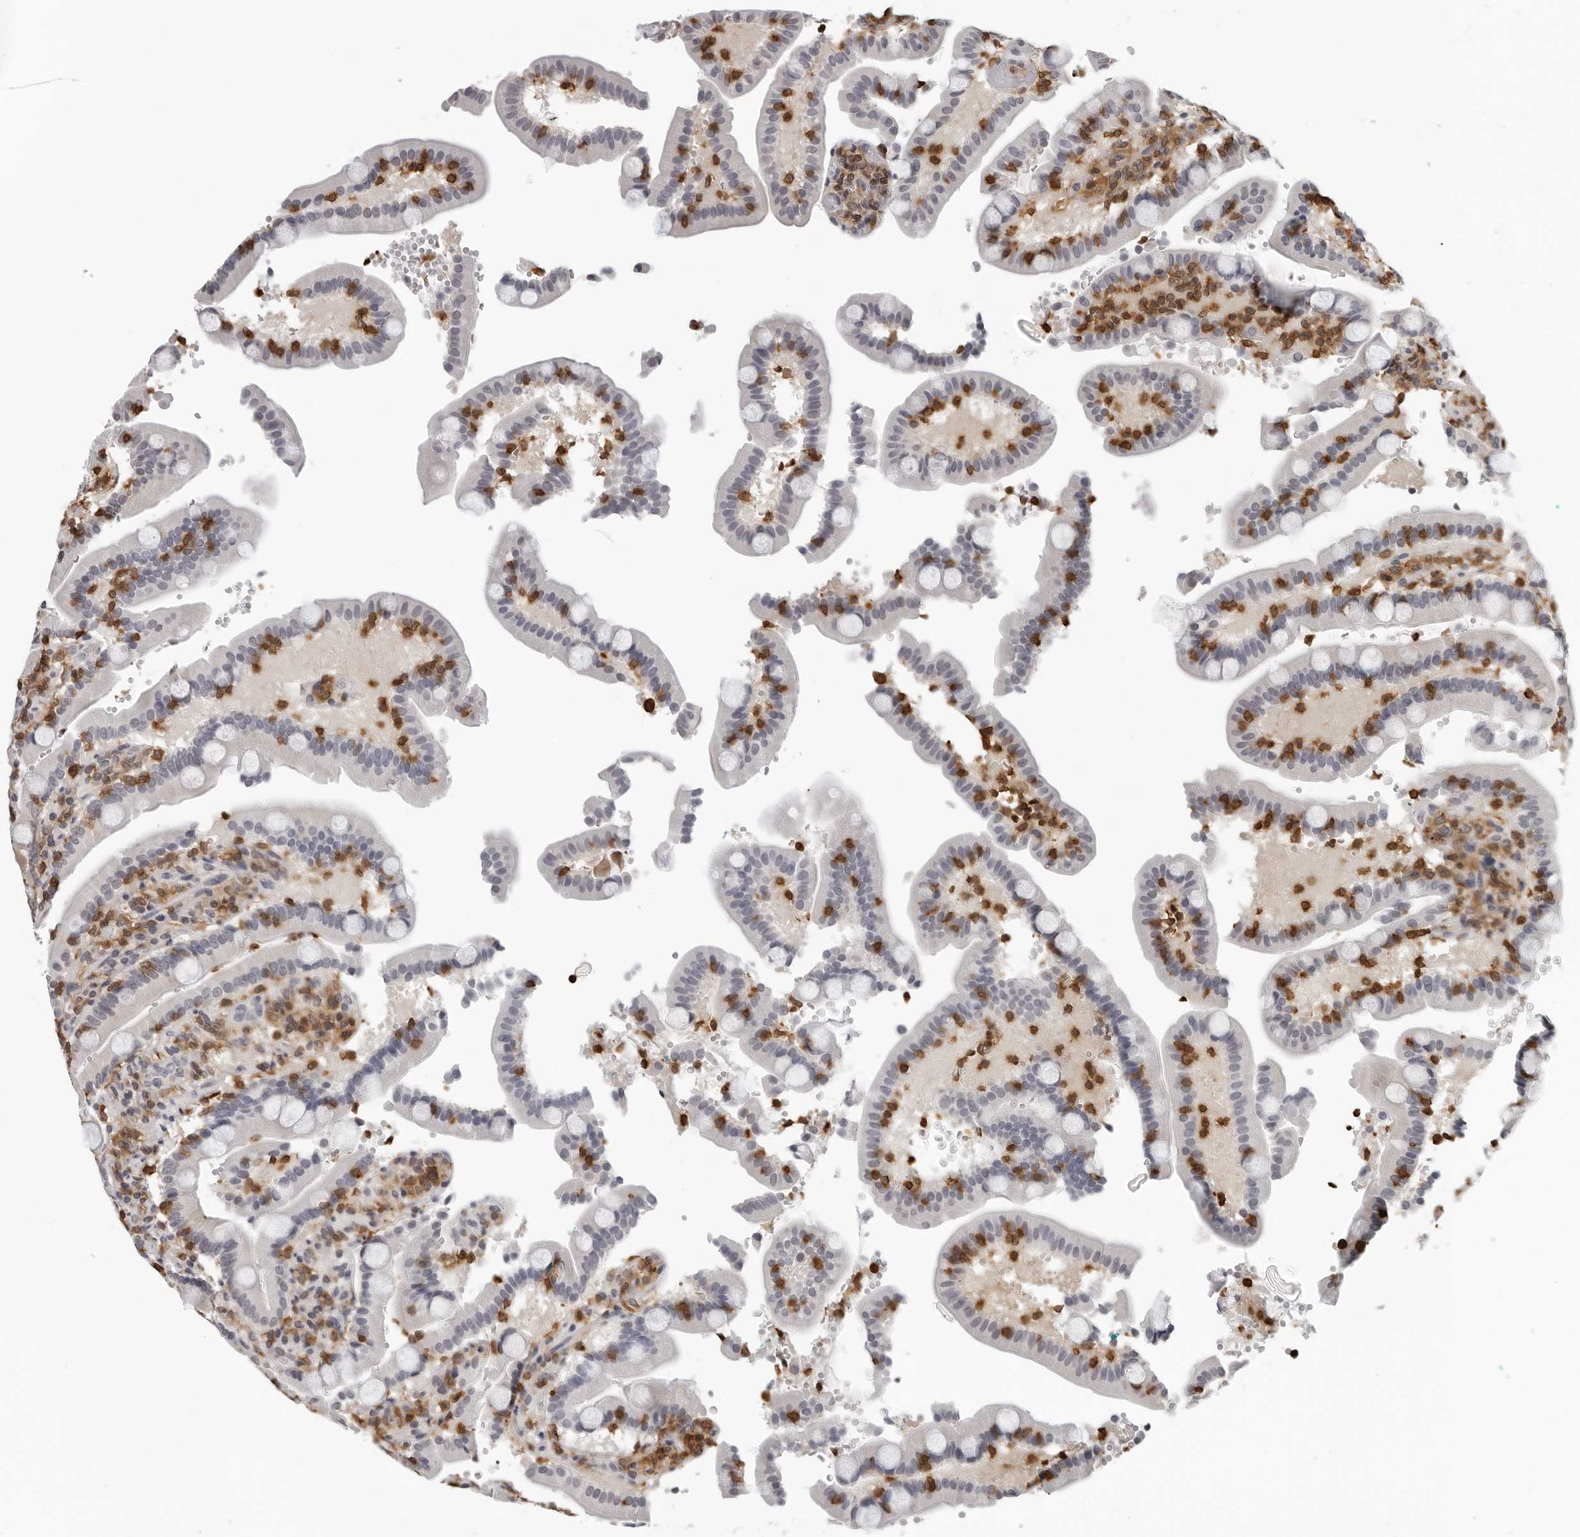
{"staining": {"intensity": "weak", "quantity": "<25%", "location": "cytoplasmic/membranous"}, "tissue": "duodenum", "cell_type": "Glandular cells", "image_type": "normal", "snomed": [{"axis": "morphology", "description": "Normal tissue, NOS"}, {"axis": "topography", "description": "Small intestine, NOS"}], "caption": "Glandular cells are negative for brown protein staining in benign duodenum. (Brightfield microscopy of DAB (3,3'-diaminobenzidine) IHC at high magnification).", "gene": "HSPH1", "patient": {"sex": "female", "age": 71}}